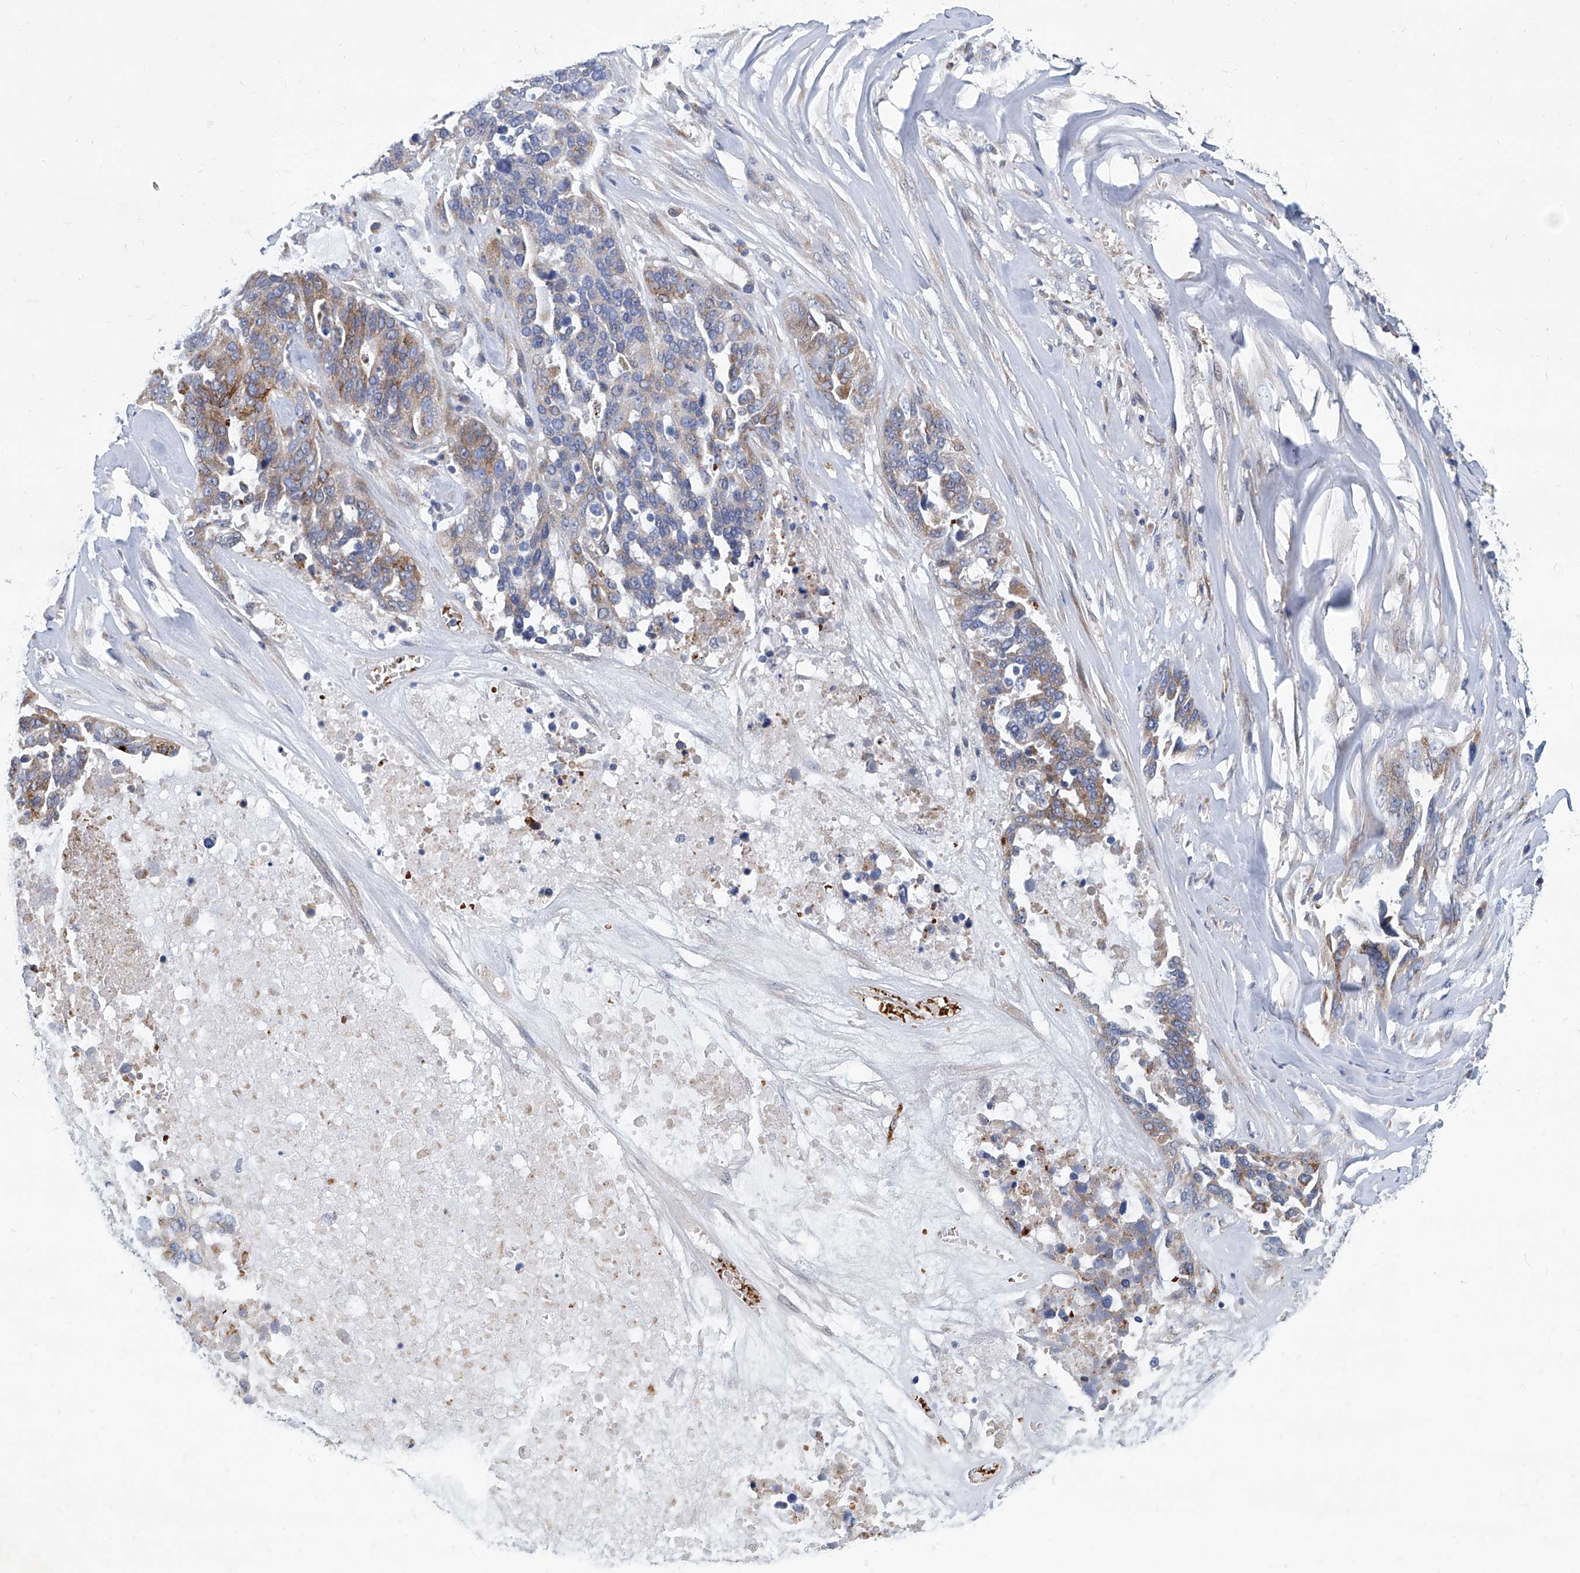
{"staining": {"intensity": "moderate", "quantity": "25%-75%", "location": "cytoplasmic/membranous"}, "tissue": "ovarian cancer", "cell_type": "Tumor cells", "image_type": "cancer", "snomed": [{"axis": "morphology", "description": "Cystadenocarcinoma, serous, NOS"}, {"axis": "topography", "description": "Ovary"}], "caption": "Ovarian serous cystadenocarcinoma stained with a protein marker reveals moderate staining in tumor cells.", "gene": "FPR2", "patient": {"sex": "female", "age": 44}}